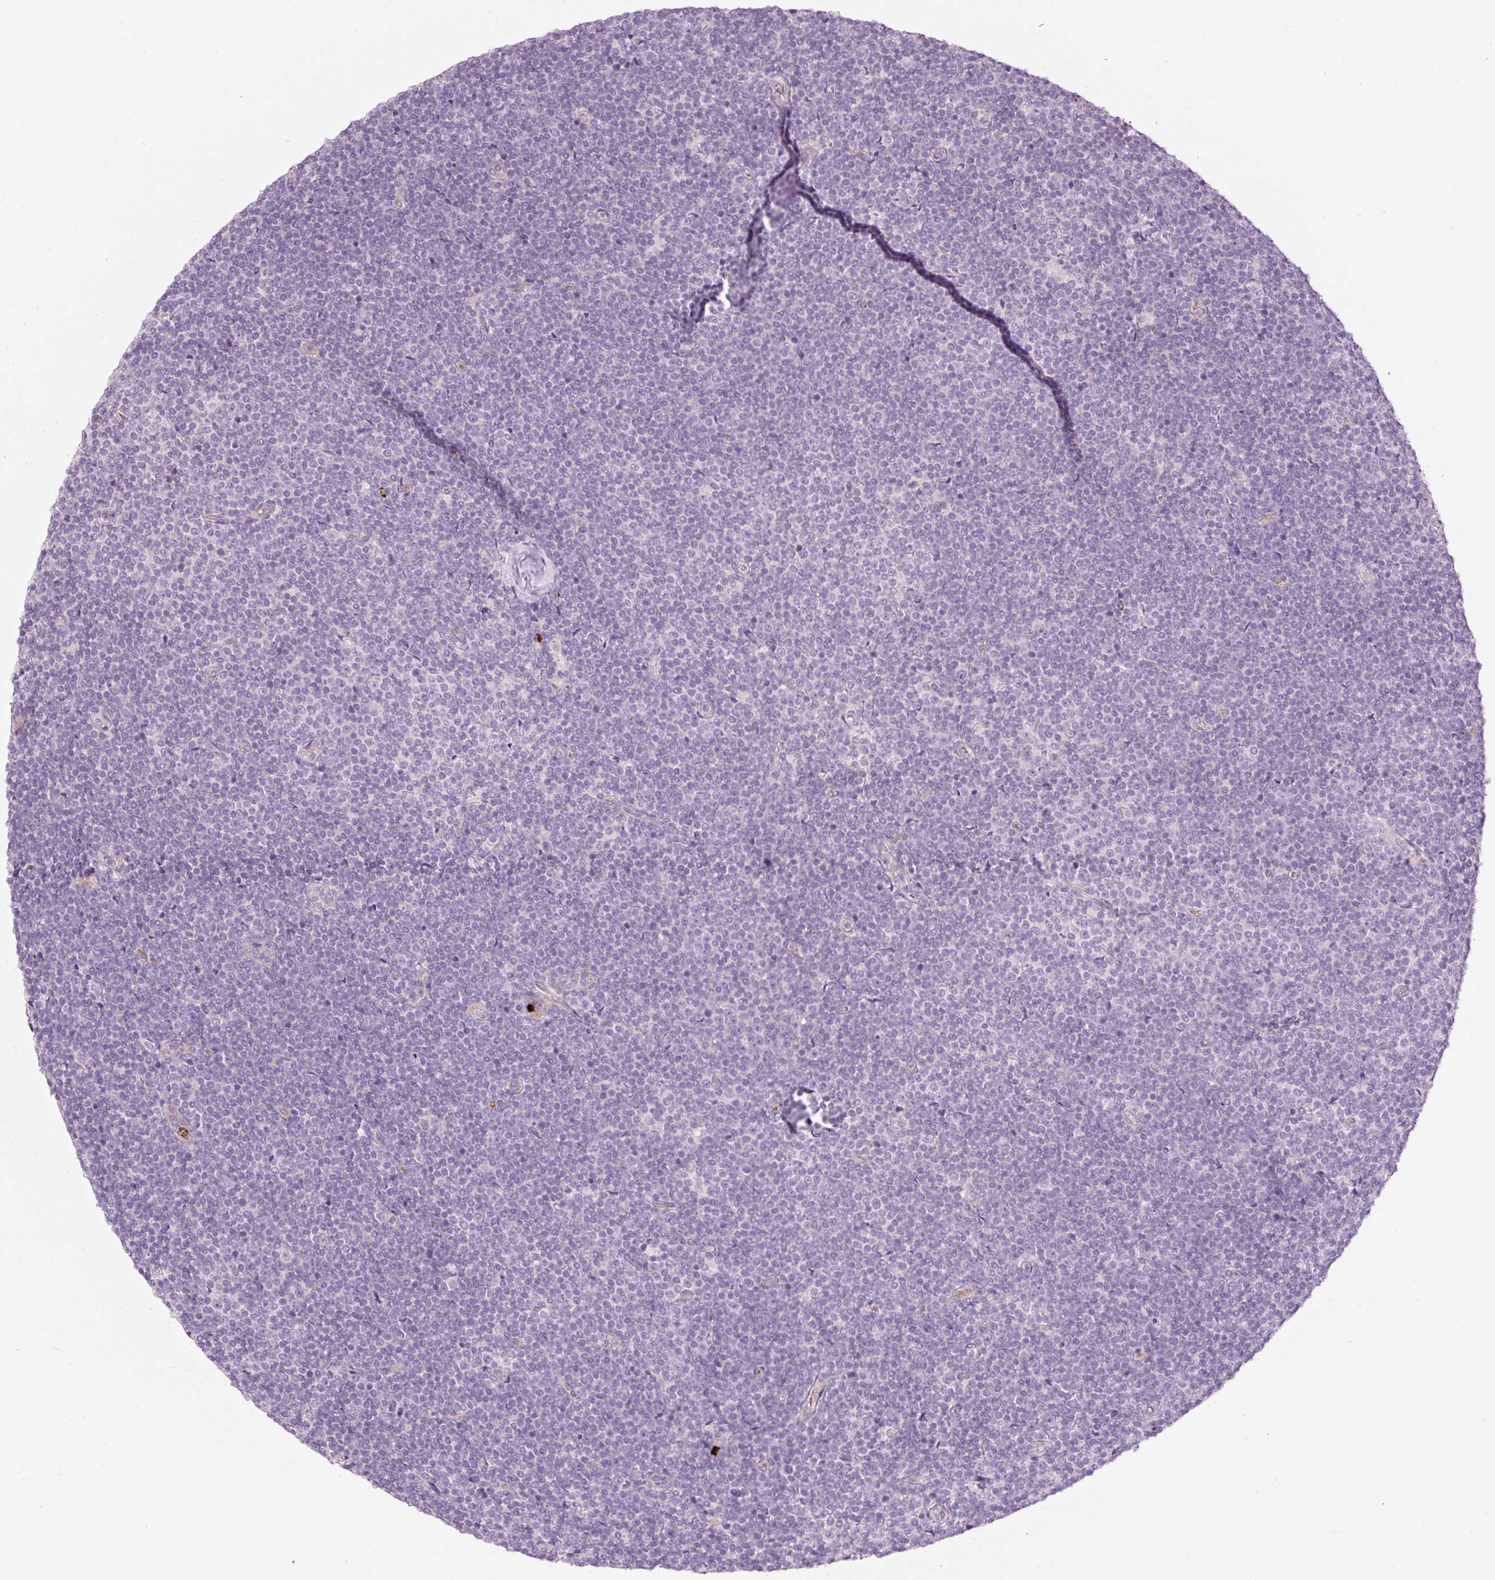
{"staining": {"intensity": "negative", "quantity": "none", "location": "none"}, "tissue": "lymphoma", "cell_type": "Tumor cells", "image_type": "cancer", "snomed": [{"axis": "morphology", "description": "Malignant lymphoma, non-Hodgkin's type, Low grade"}, {"axis": "topography", "description": "Lymph node"}], "caption": "Lymphoma stained for a protein using IHC demonstrates no expression tumor cells.", "gene": "MAP3K3", "patient": {"sex": "male", "age": 48}}